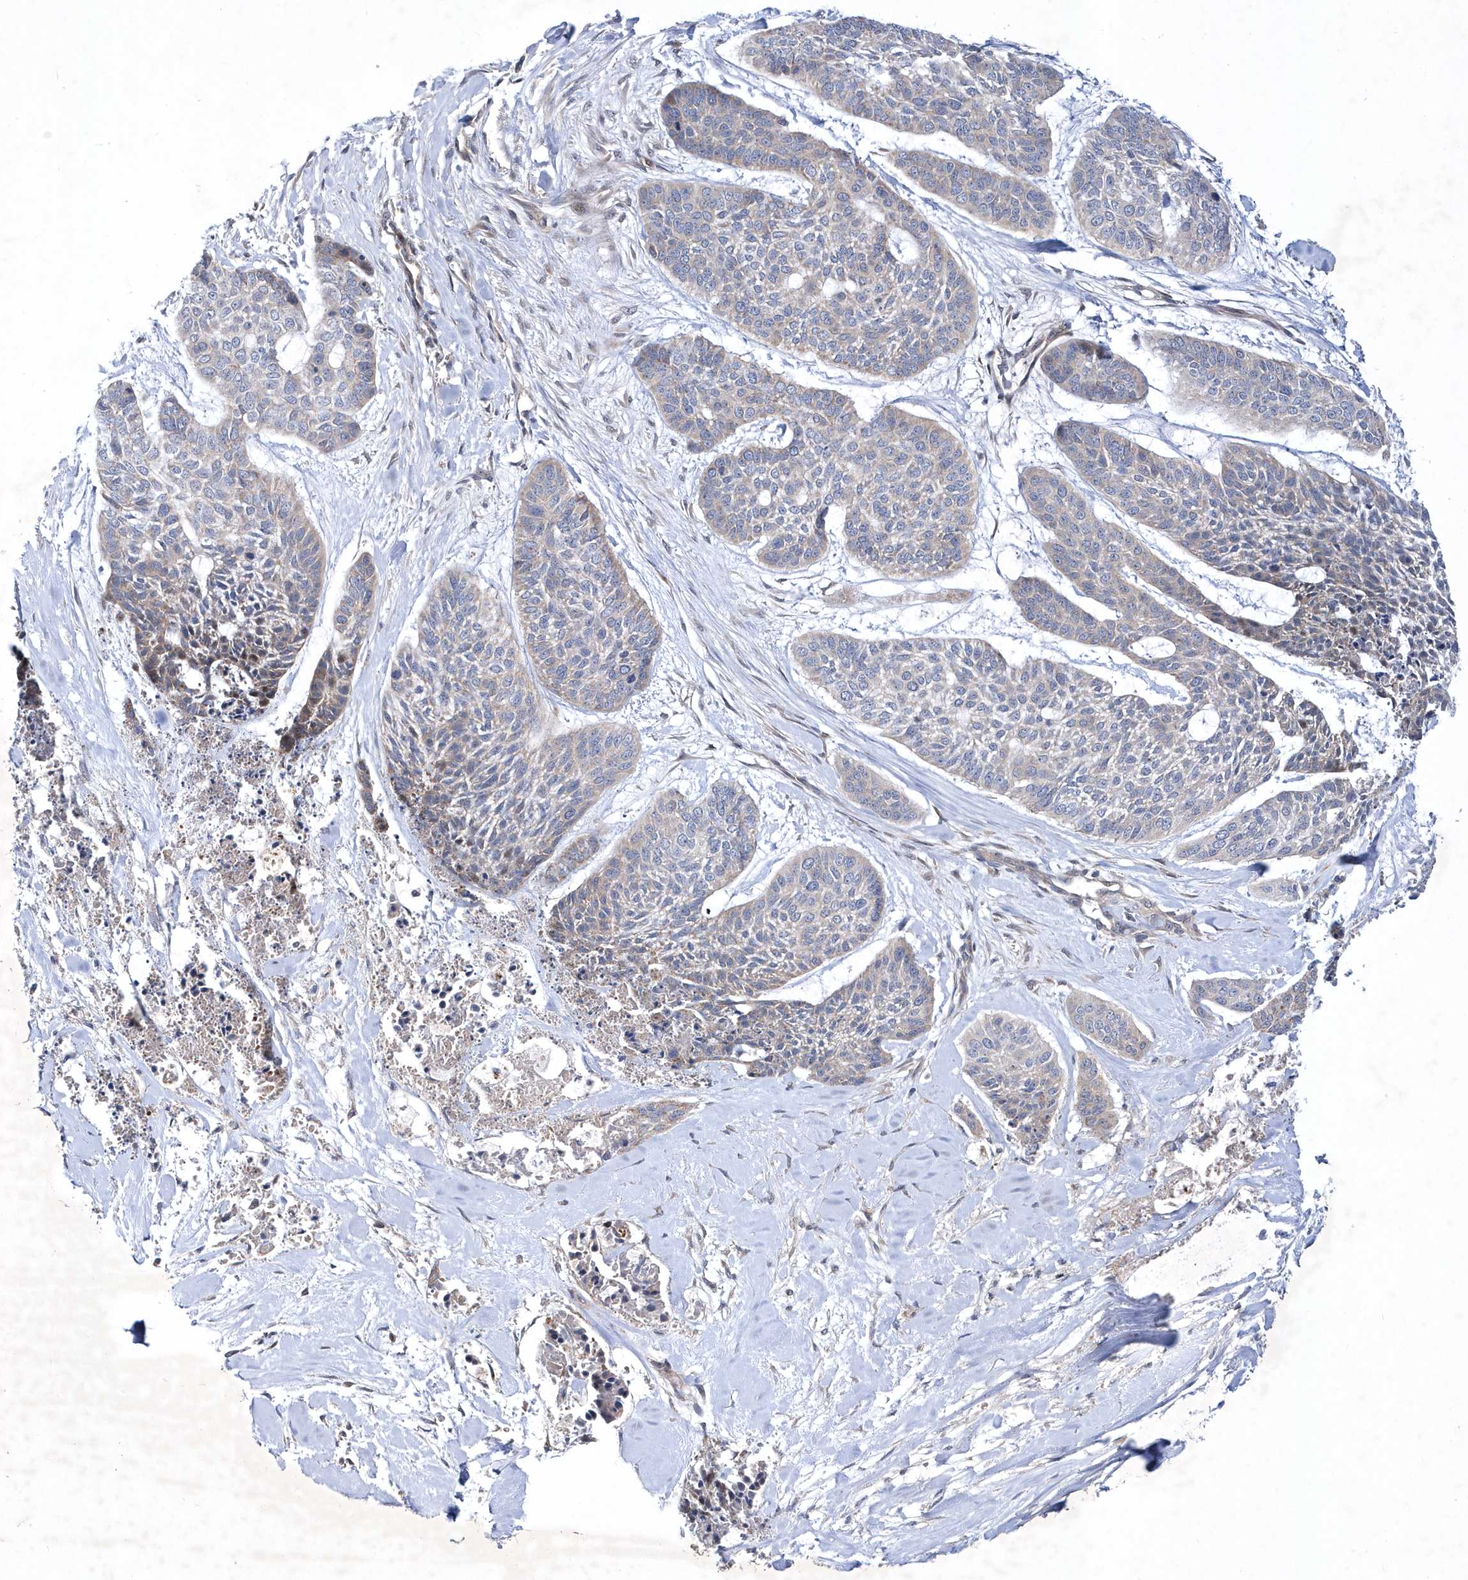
{"staining": {"intensity": "weak", "quantity": "<25%", "location": "cytoplasmic/membranous"}, "tissue": "skin cancer", "cell_type": "Tumor cells", "image_type": "cancer", "snomed": [{"axis": "morphology", "description": "Basal cell carcinoma"}, {"axis": "topography", "description": "Skin"}], "caption": "DAB (3,3'-diaminobenzidine) immunohistochemical staining of human skin cancer displays no significant expression in tumor cells.", "gene": "LONRF2", "patient": {"sex": "female", "age": 64}}